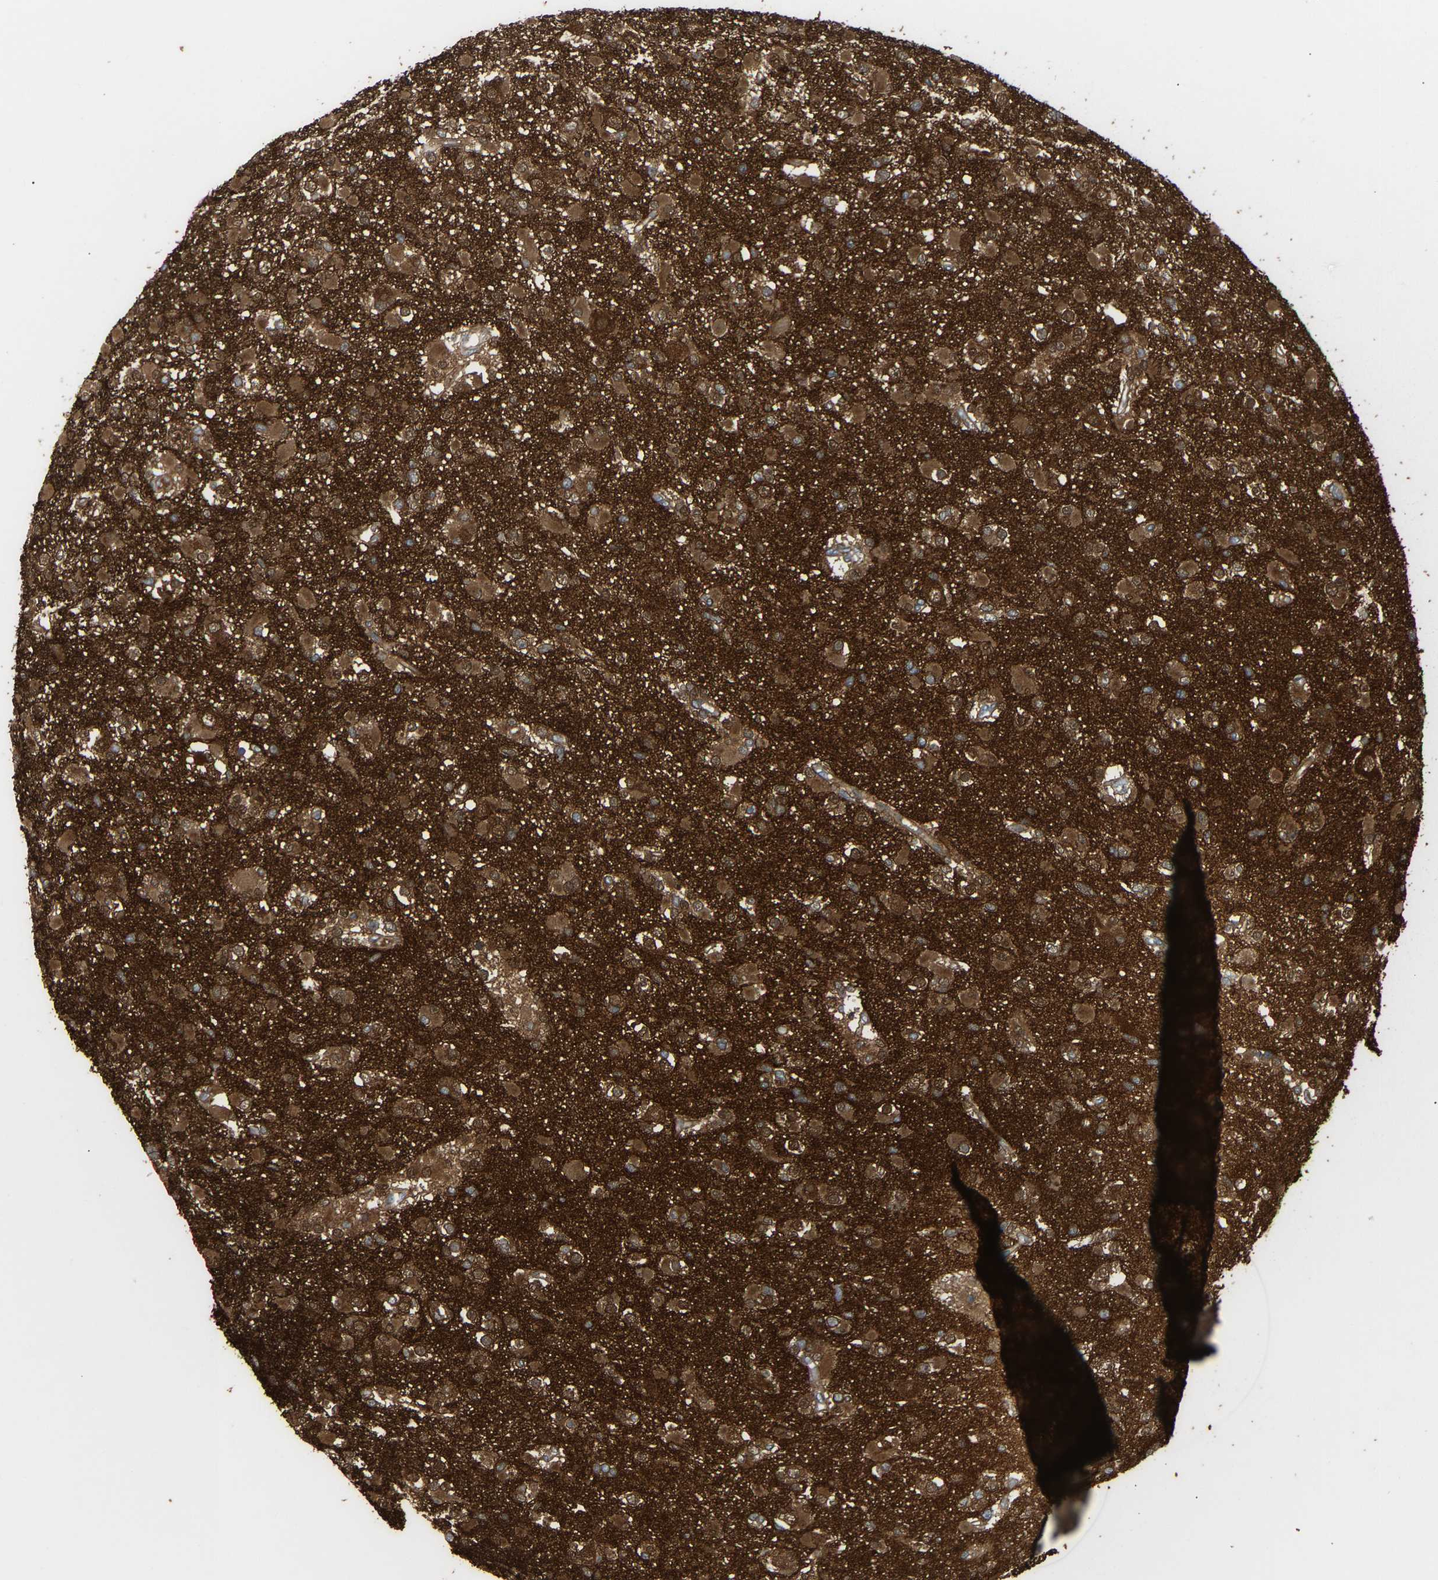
{"staining": {"intensity": "moderate", "quantity": ">75%", "location": "cytoplasmic/membranous"}, "tissue": "glioma", "cell_type": "Tumor cells", "image_type": "cancer", "snomed": [{"axis": "morphology", "description": "Glioma, malignant, Low grade"}, {"axis": "topography", "description": "Brain"}], "caption": "Immunohistochemical staining of malignant glioma (low-grade) shows medium levels of moderate cytoplasmic/membranous positivity in approximately >75% of tumor cells.", "gene": "AMPH", "patient": {"sex": "female", "age": 22}}